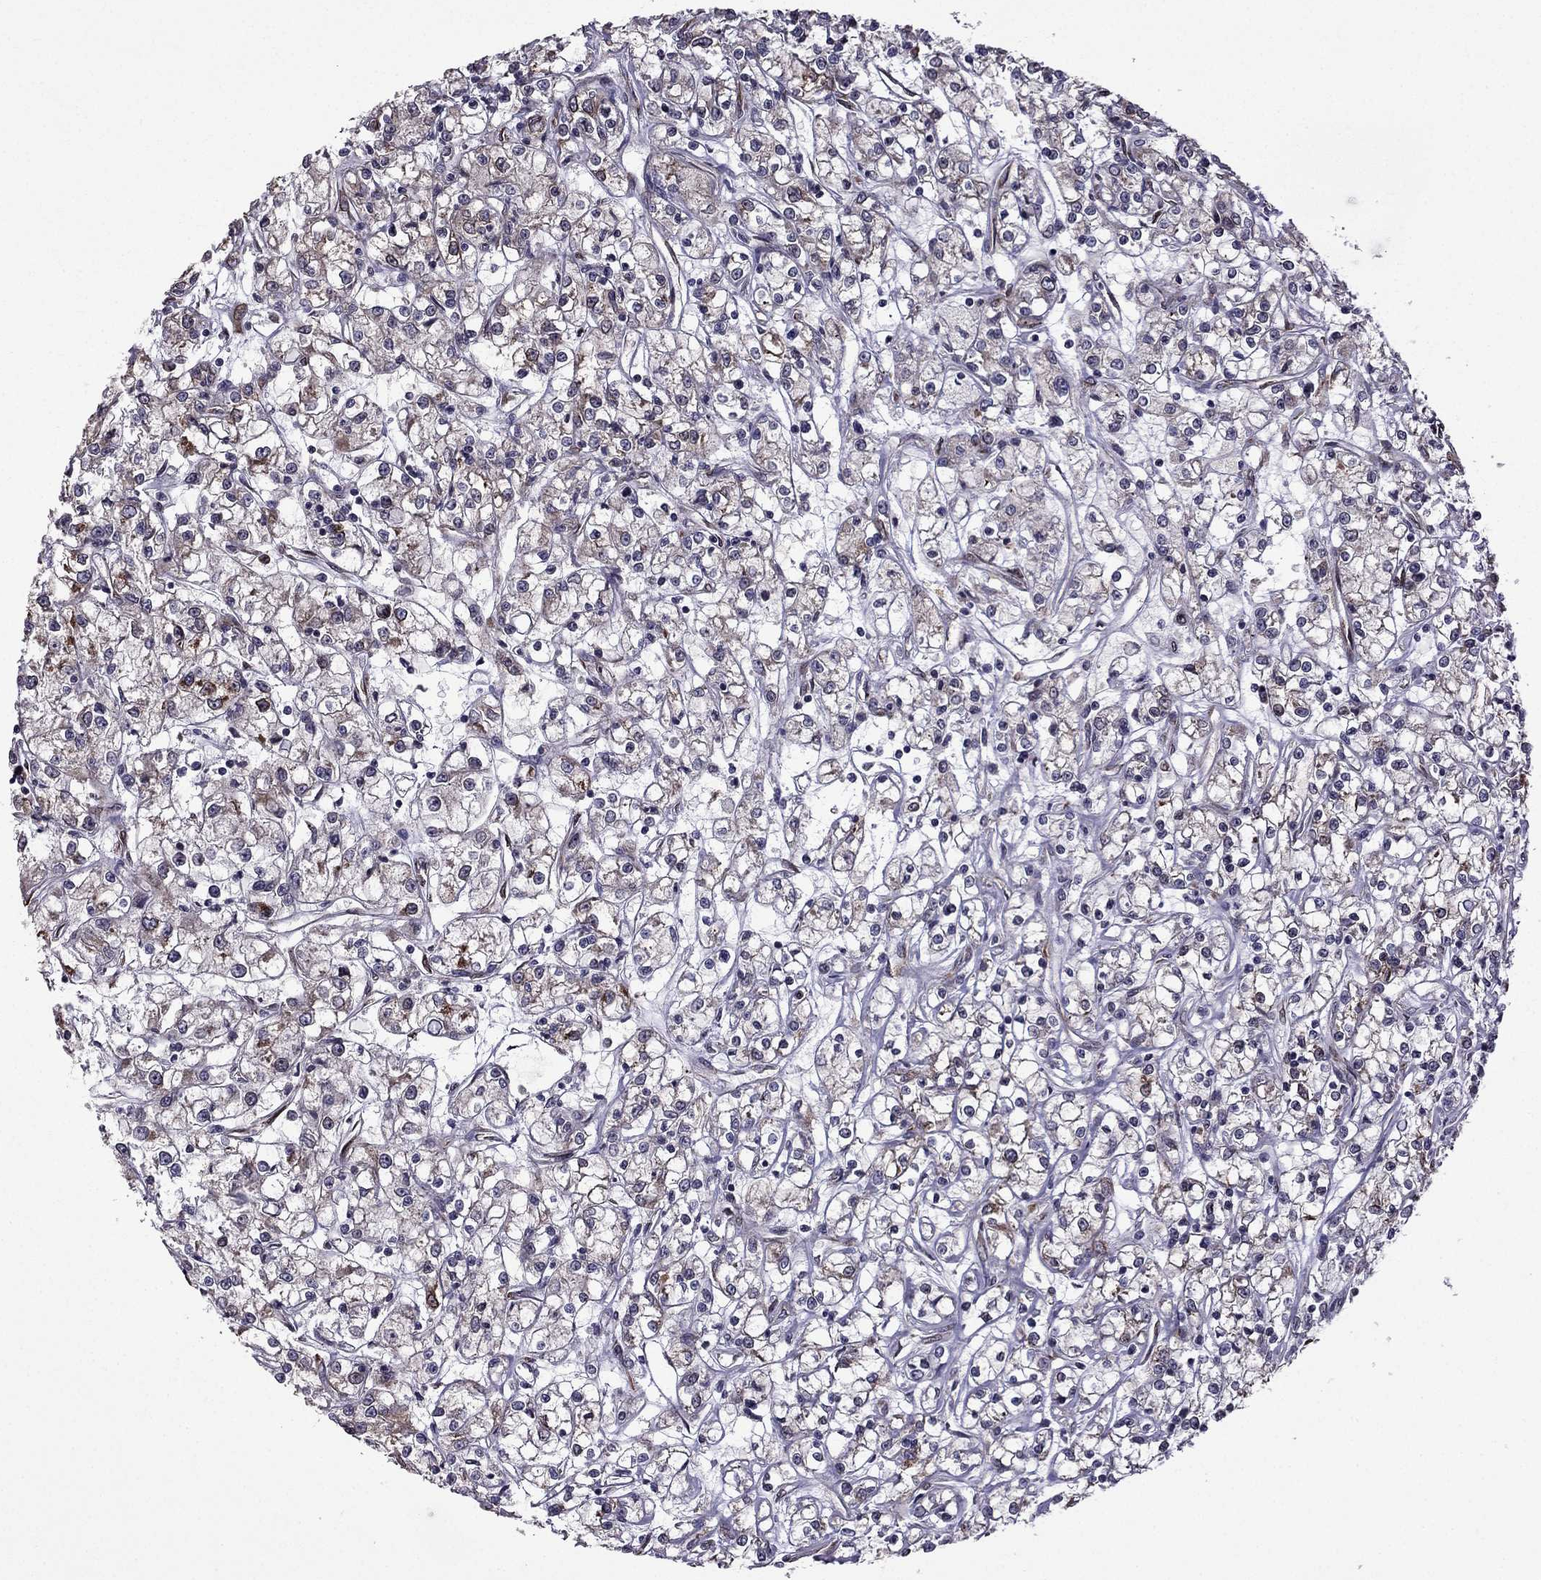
{"staining": {"intensity": "moderate", "quantity": "<25%", "location": "cytoplasmic/membranous"}, "tissue": "renal cancer", "cell_type": "Tumor cells", "image_type": "cancer", "snomed": [{"axis": "morphology", "description": "Adenocarcinoma, NOS"}, {"axis": "topography", "description": "Kidney"}], "caption": "A brown stain highlights moderate cytoplasmic/membranous positivity of a protein in human adenocarcinoma (renal) tumor cells.", "gene": "IKBIP", "patient": {"sex": "female", "age": 59}}